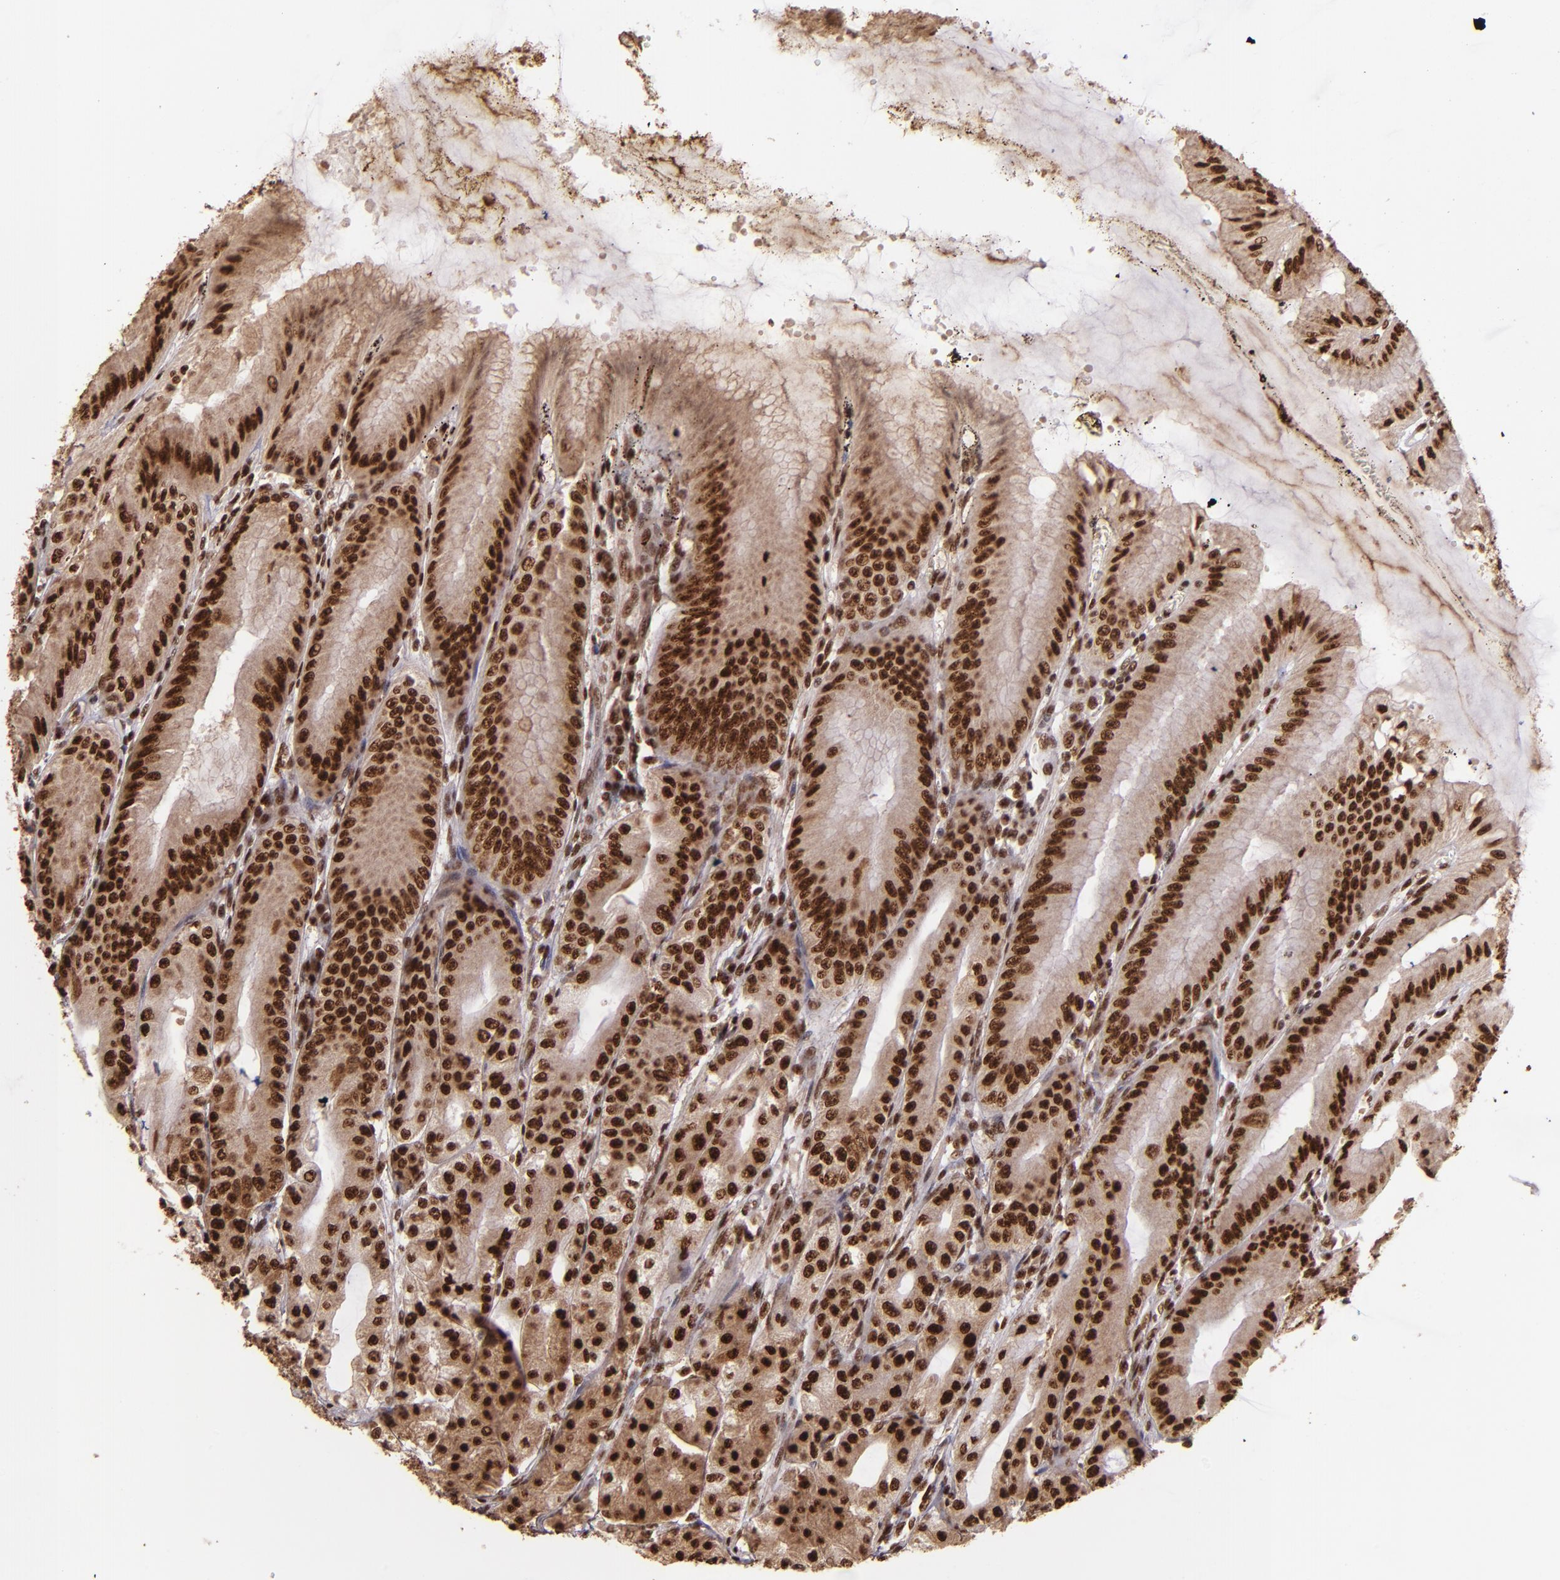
{"staining": {"intensity": "strong", "quantity": ">75%", "location": "cytoplasmic/membranous,nuclear"}, "tissue": "stomach", "cell_type": "Glandular cells", "image_type": "normal", "snomed": [{"axis": "morphology", "description": "Normal tissue, NOS"}, {"axis": "topography", "description": "Stomach, lower"}], "caption": "DAB immunohistochemical staining of unremarkable human stomach reveals strong cytoplasmic/membranous,nuclear protein positivity in about >75% of glandular cells.", "gene": "PQBP1", "patient": {"sex": "male", "age": 71}}